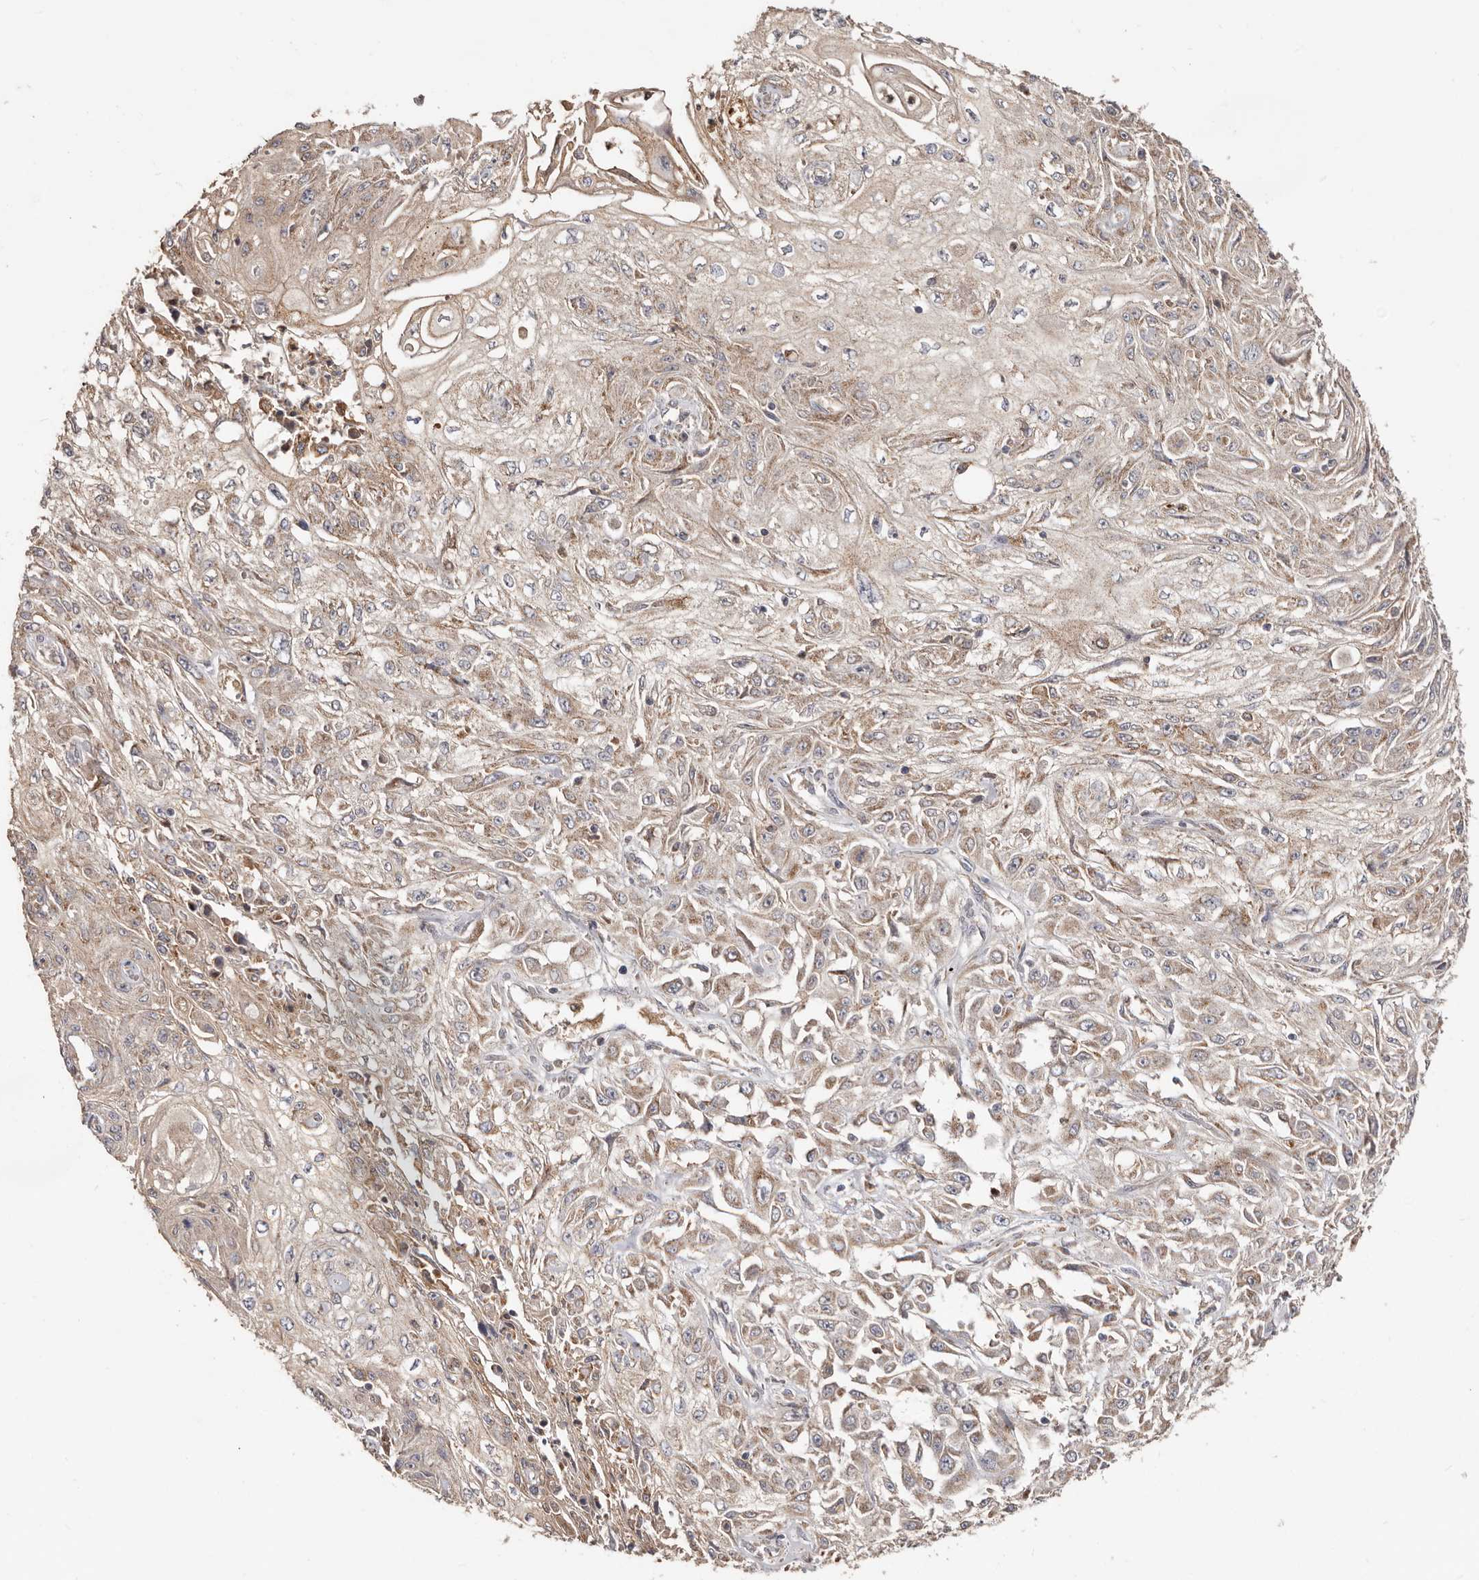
{"staining": {"intensity": "moderate", "quantity": ">75%", "location": "cytoplasmic/membranous"}, "tissue": "skin cancer", "cell_type": "Tumor cells", "image_type": "cancer", "snomed": [{"axis": "morphology", "description": "Squamous cell carcinoma, NOS"}, {"axis": "morphology", "description": "Squamous cell carcinoma, metastatic, NOS"}, {"axis": "topography", "description": "Skin"}, {"axis": "topography", "description": "Lymph node"}], "caption": "An IHC histopathology image of neoplastic tissue is shown. Protein staining in brown labels moderate cytoplasmic/membranous positivity in skin cancer within tumor cells.", "gene": "LRRC25", "patient": {"sex": "male", "age": 75}}